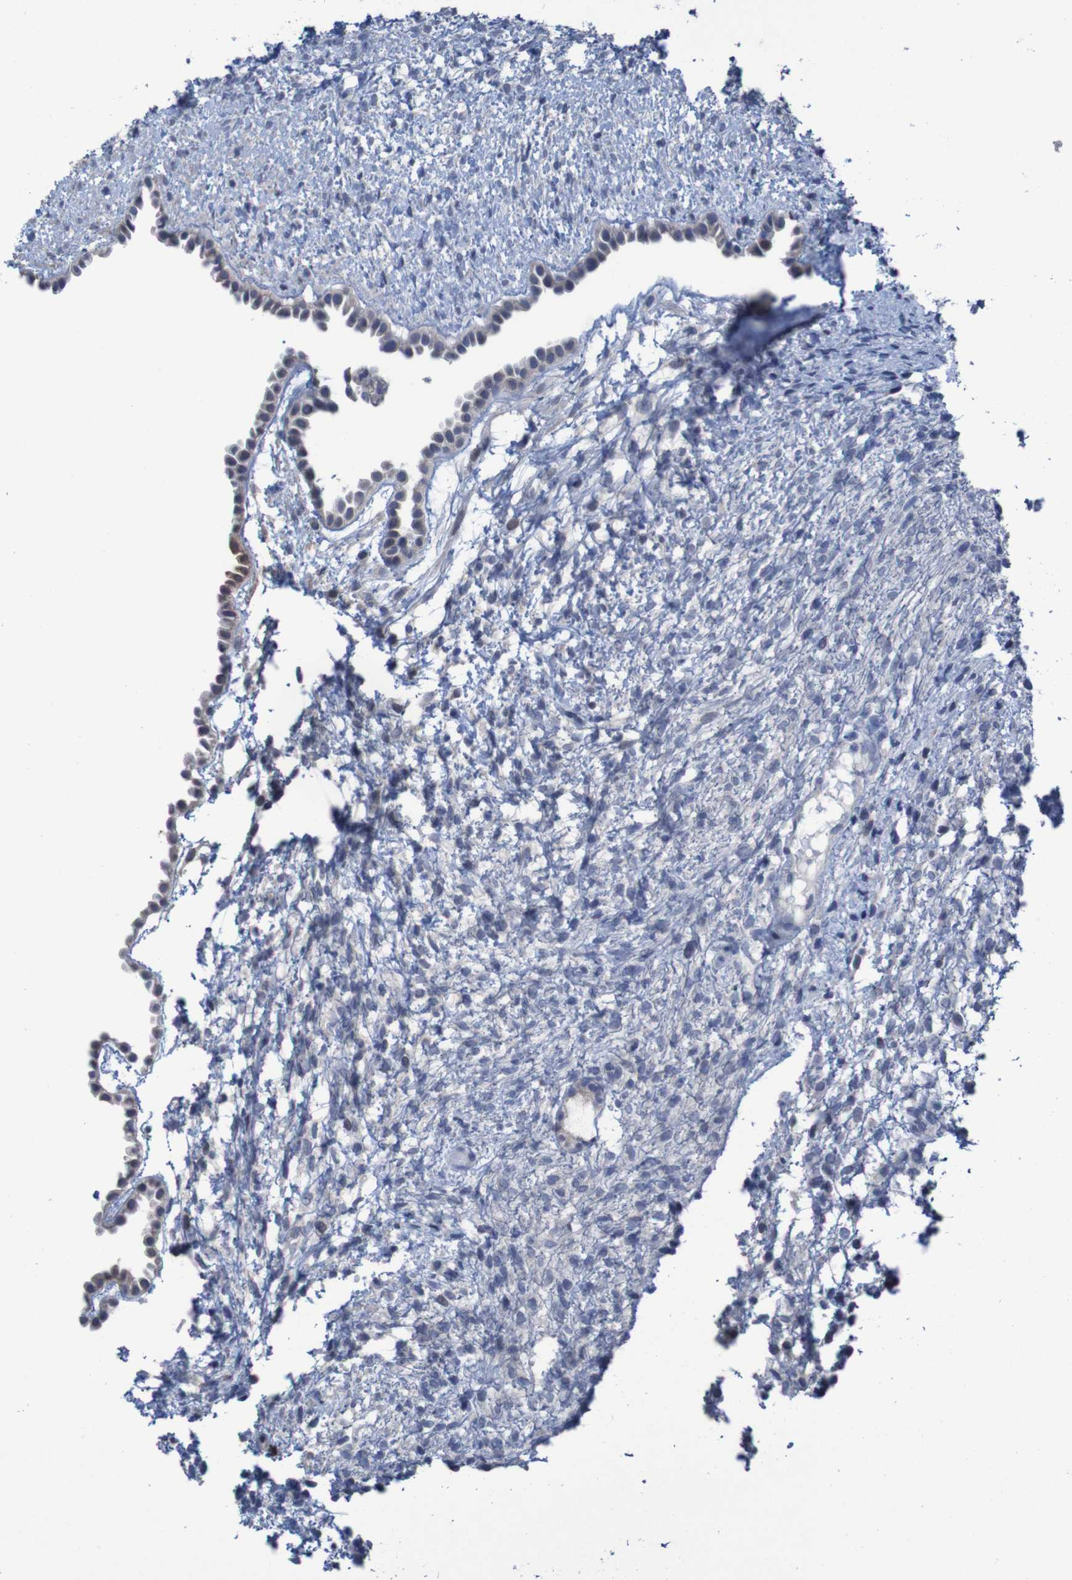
{"staining": {"intensity": "weak", "quantity": "<25%", "location": "cytoplasmic/membranous"}, "tissue": "ovary", "cell_type": "Follicle cells", "image_type": "normal", "snomed": [{"axis": "morphology", "description": "Normal tissue, NOS"}, {"axis": "morphology", "description": "Cyst, NOS"}, {"axis": "topography", "description": "Ovary"}], "caption": "The image demonstrates no staining of follicle cells in benign ovary.", "gene": "CLDN18", "patient": {"sex": "female", "age": 18}}